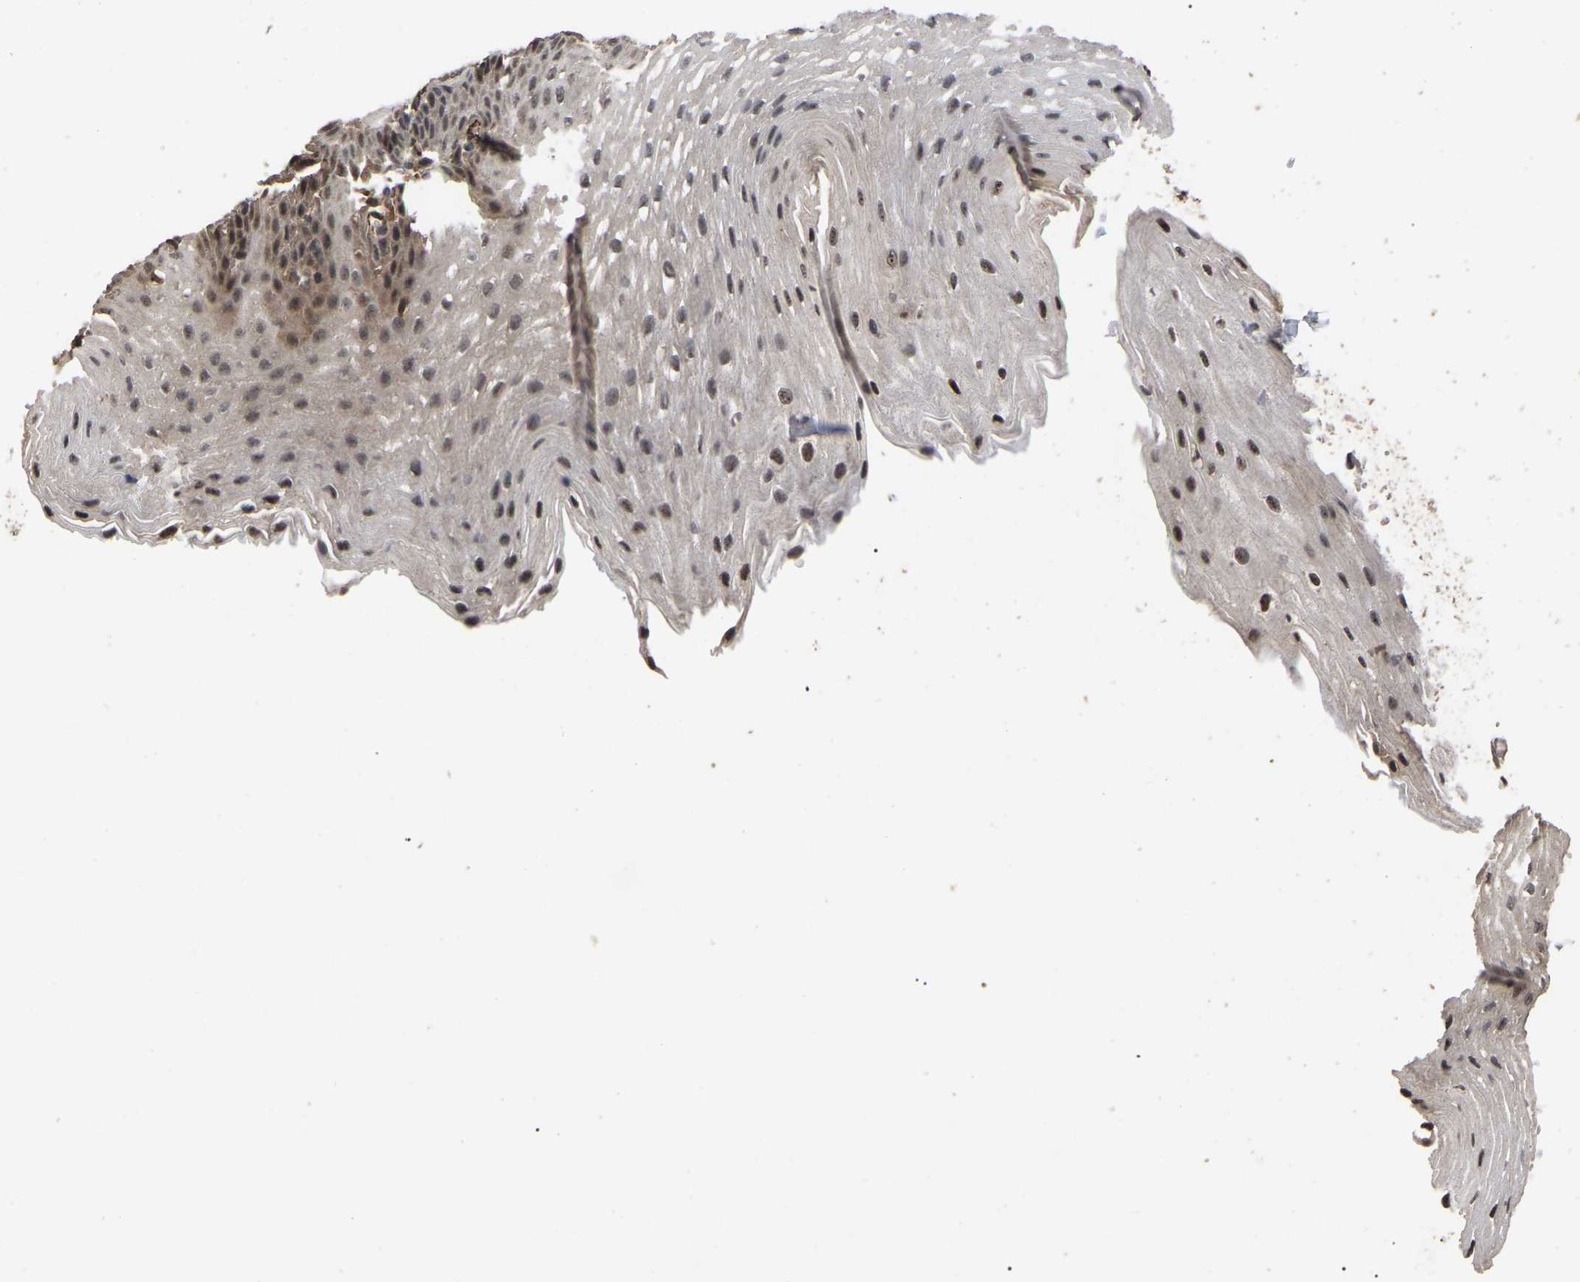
{"staining": {"intensity": "moderate", "quantity": ">75%", "location": "cytoplasmic/membranous,nuclear"}, "tissue": "esophagus", "cell_type": "Squamous epithelial cells", "image_type": "normal", "snomed": [{"axis": "morphology", "description": "Normal tissue, NOS"}, {"axis": "topography", "description": "Esophagus"}], "caption": "Unremarkable esophagus displays moderate cytoplasmic/membranous,nuclear expression in about >75% of squamous epithelial cells, visualized by immunohistochemistry. The protein is shown in brown color, while the nuclei are stained blue.", "gene": "FAM161B", "patient": {"sex": "male", "age": 48}}